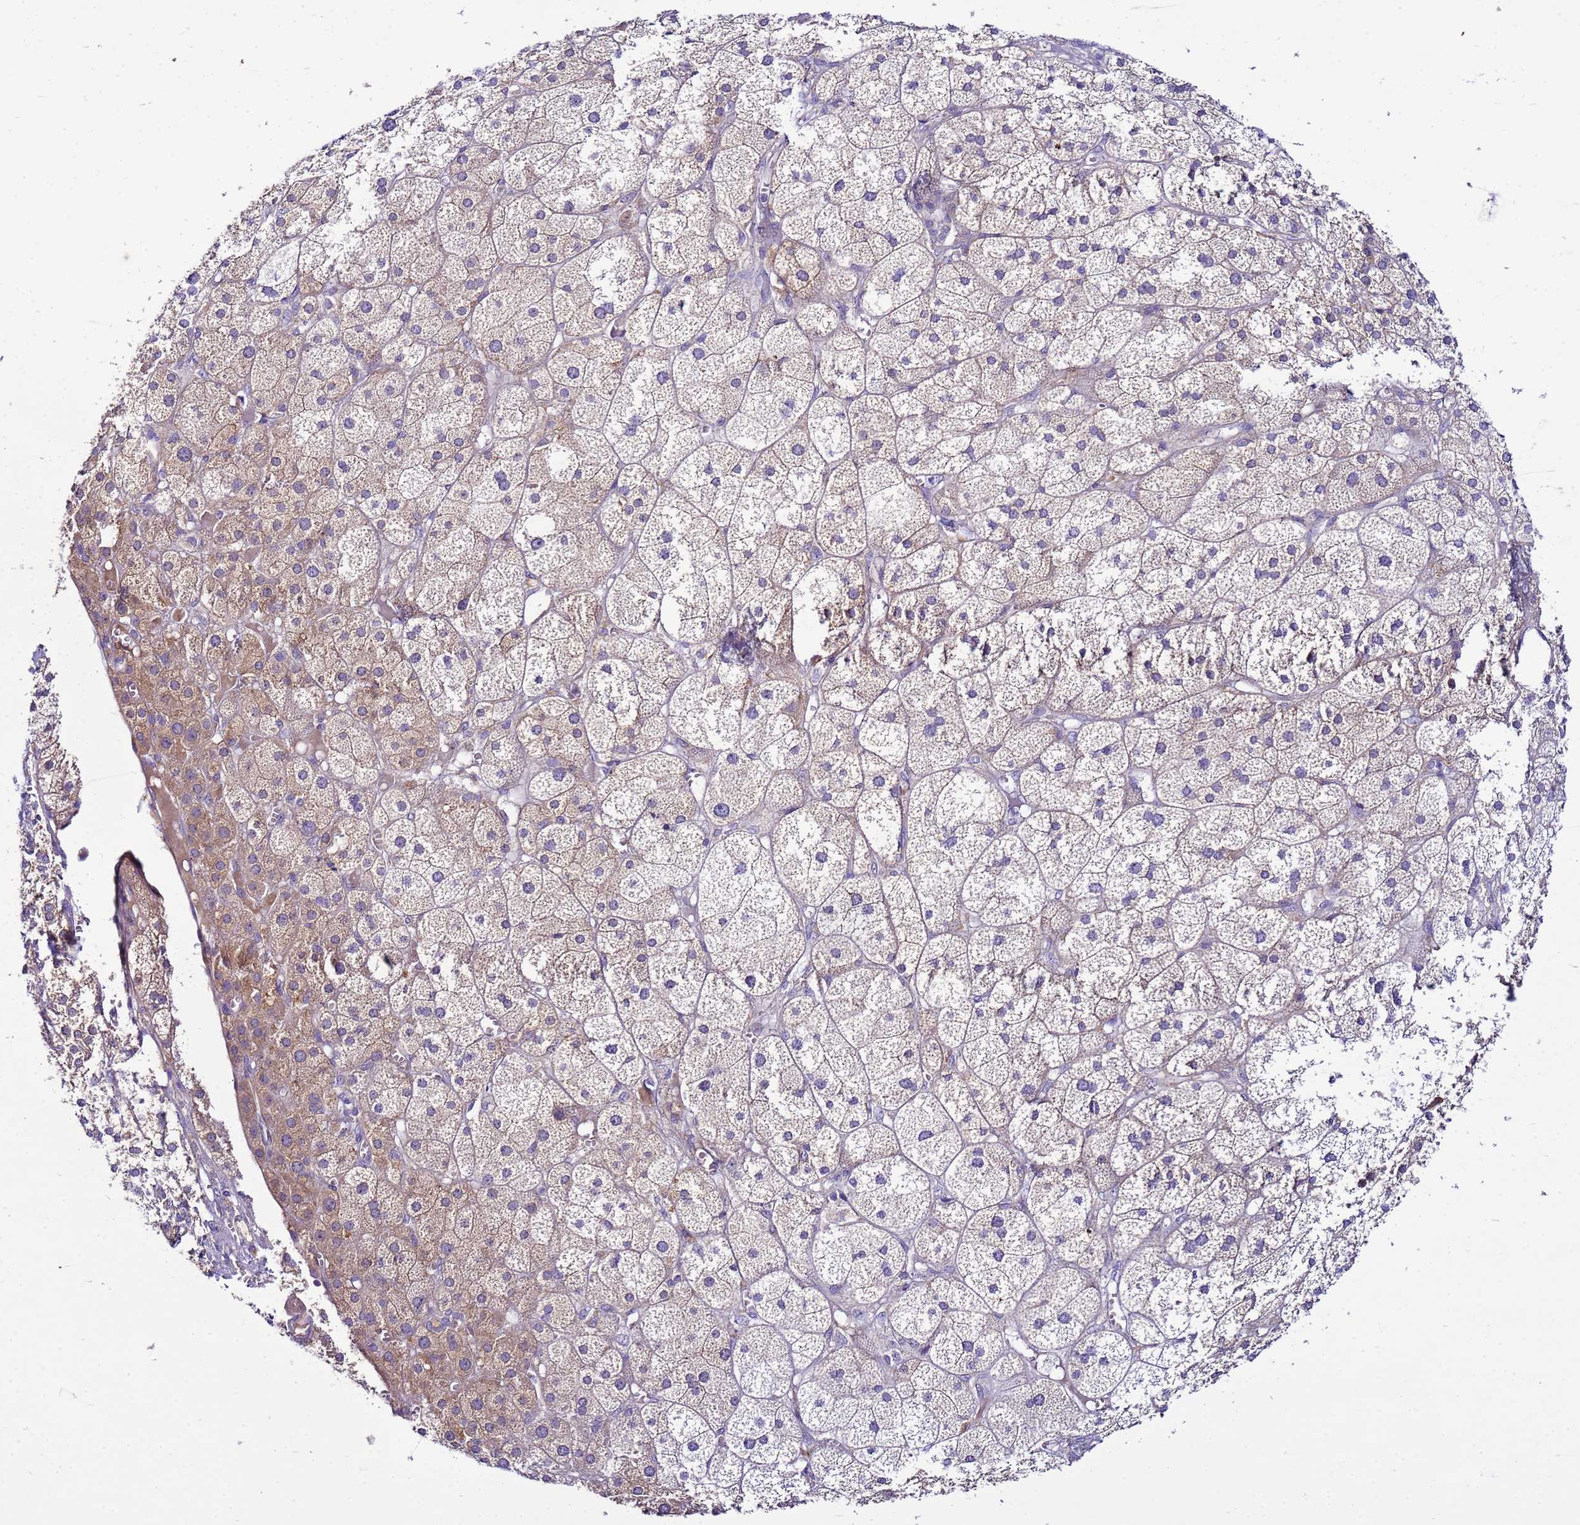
{"staining": {"intensity": "moderate", "quantity": "25%-75%", "location": "cytoplasmic/membranous"}, "tissue": "adrenal gland", "cell_type": "Glandular cells", "image_type": "normal", "snomed": [{"axis": "morphology", "description": "Normal tissue, NOS"}, {"axis": "topography", "description": "Adrenal gland"}], "caption": "This is an image of immunohistochemistry staining of unremarkable adrenal gland, which shows moderate expression in the cytoplasmic/membranous of glandular cells.", "gene": "PKD1", "patient": {"sex": "female", "age": 61}}